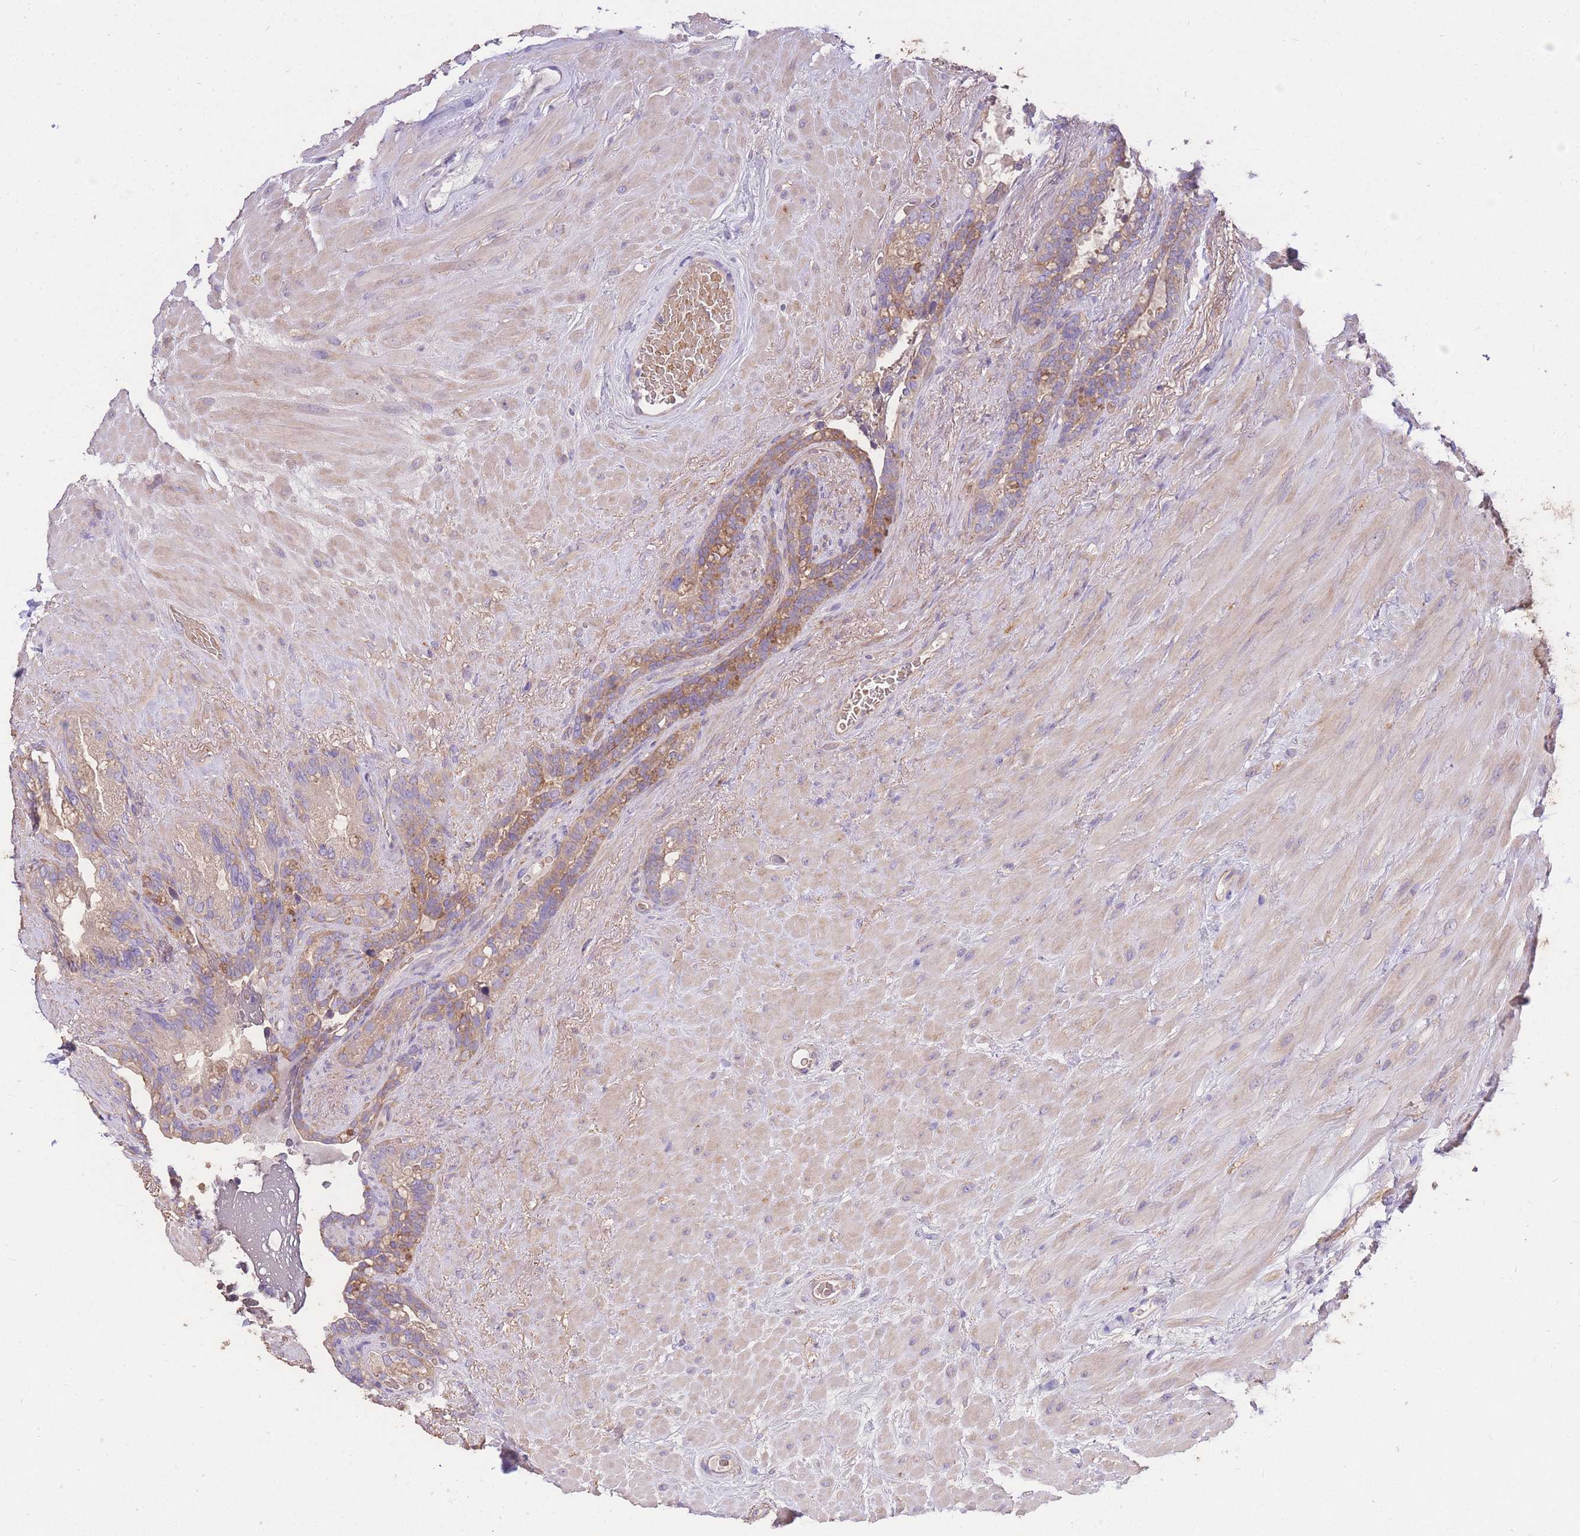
{"staining": {"intensity": "moderate", "quantity": "25%-75%", "location": "cytoplasmic/membranous"}, "tissue": "seminal vesicle", "cell_type": "Glandular cells", "image_type": "normal", "snomed": [{"axis": "morphology", "description": "Normal tissue, NOS"}, {"axis": "topography", "description": "Seminal veicle"}], "caption": "Immunohistochemical staining of unremarkable human seminal vesicle exhibits medium levels of moderate cytoplasmic/membranous positivity in about 25%-75% of glandular cells.", "gene": "INSYN2B", "patient": {"sex": "male", "age": 80}}